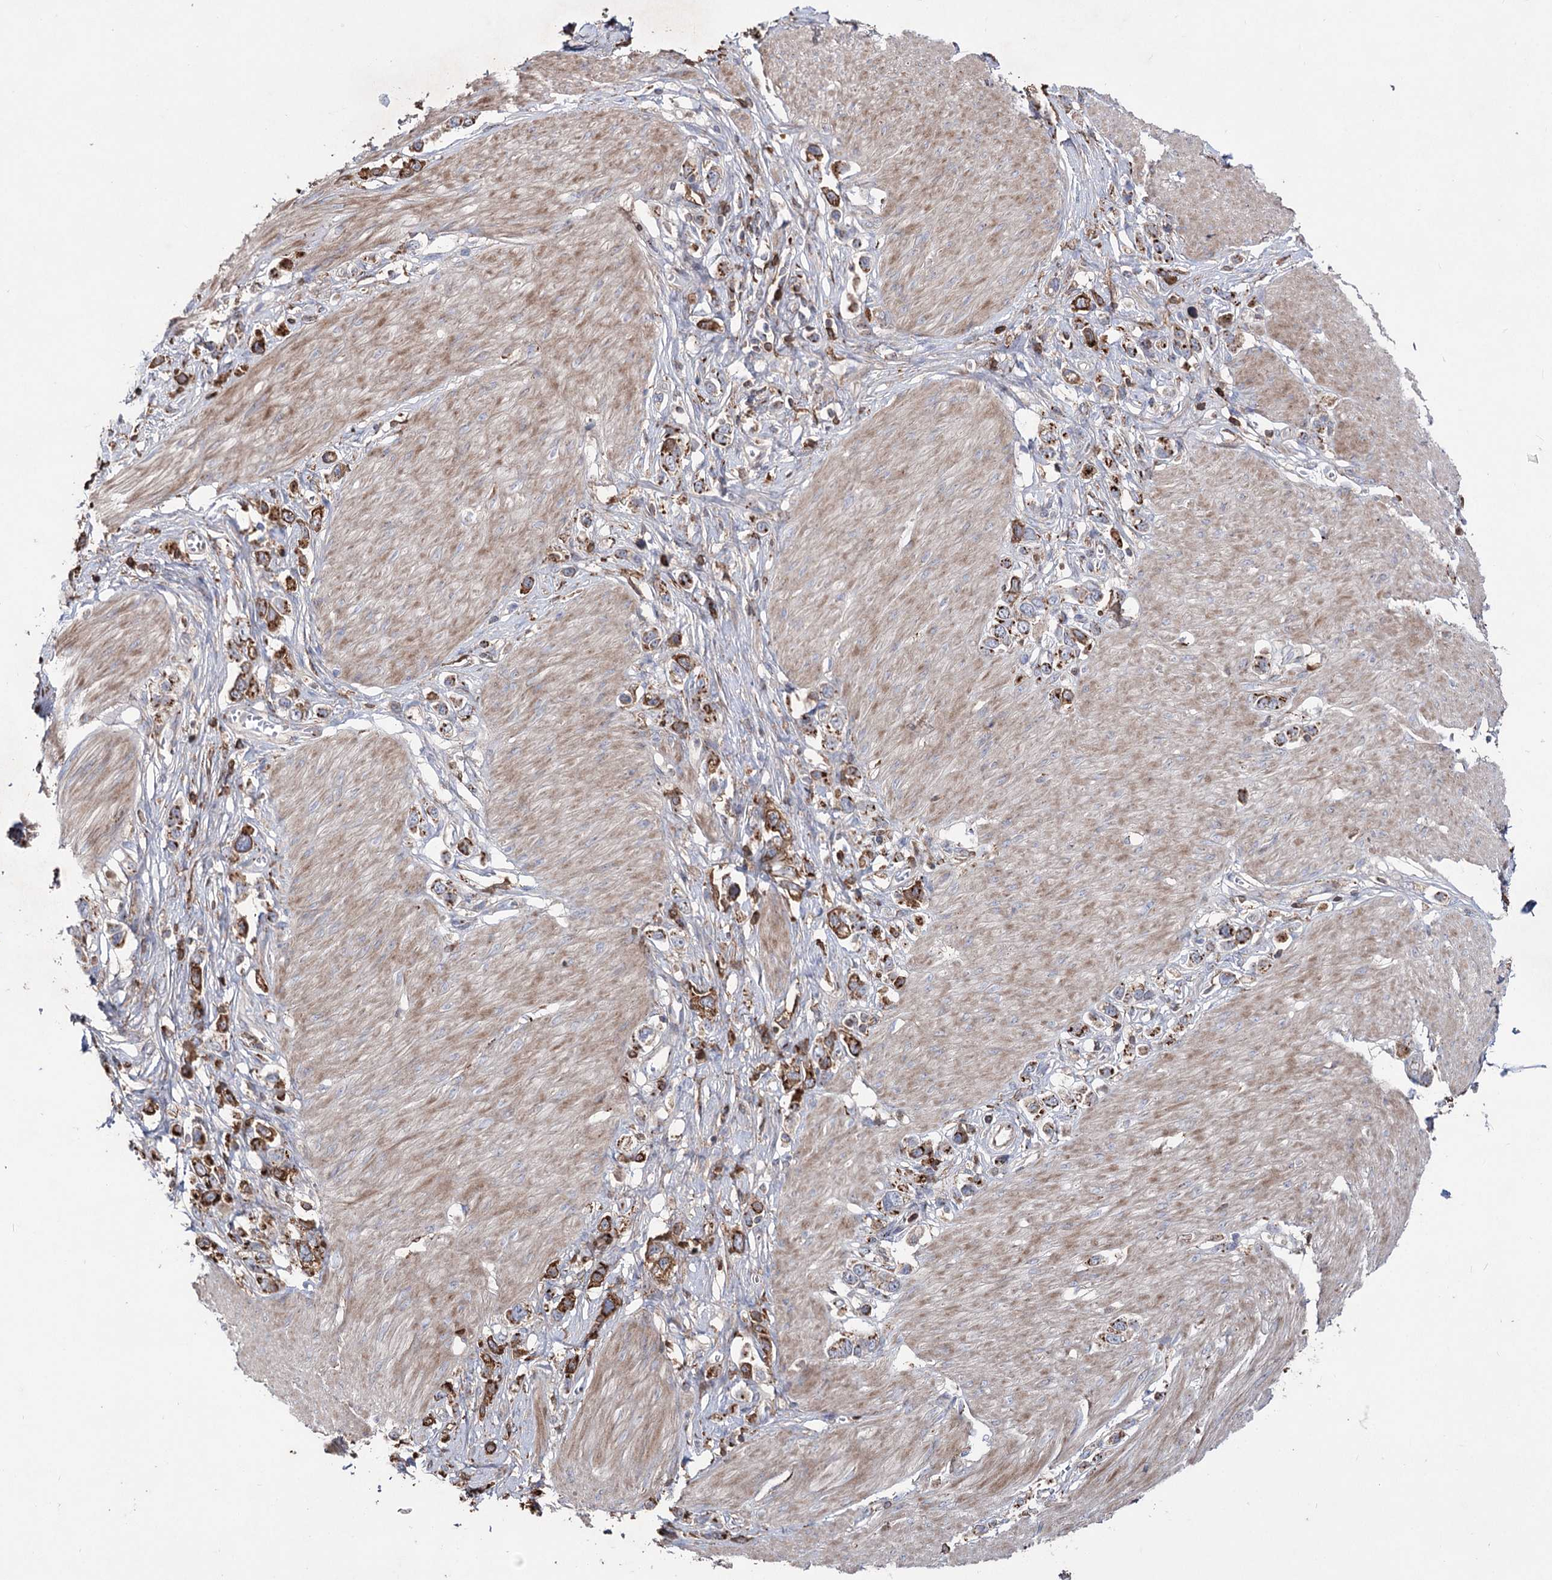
{"staining": {"intensity": "strong", "quantity": ">75%", "location": "cytoplasmic/membranous"}, "tissue": "stomach cancer", "cell_type": "Tumor cells", "image_type": "cancer", "snomed": [{"axis": "morphology", "description": "Normal tissue, NOS"}, {"axis": "morphology", "description": "Adenocarcinoma, NOS"}, {"axis": "topography", "description": "Stomach, upper"}, {"axis": "topography", "description": "Stomach"}], "caption": "High-magnification brightfield microscopy of stomach adenocarcinoma stained with DAB (3,3'-diaminobenzidine) (brown) and counterstained with hematoxylin (blue). tumor cells exhibit strong cytoplasmic/membranous expression is appreciated in approximately>75% of cells.", "gene": "ARHGAP20", "patient": {"sex": "female", "age": 65}}